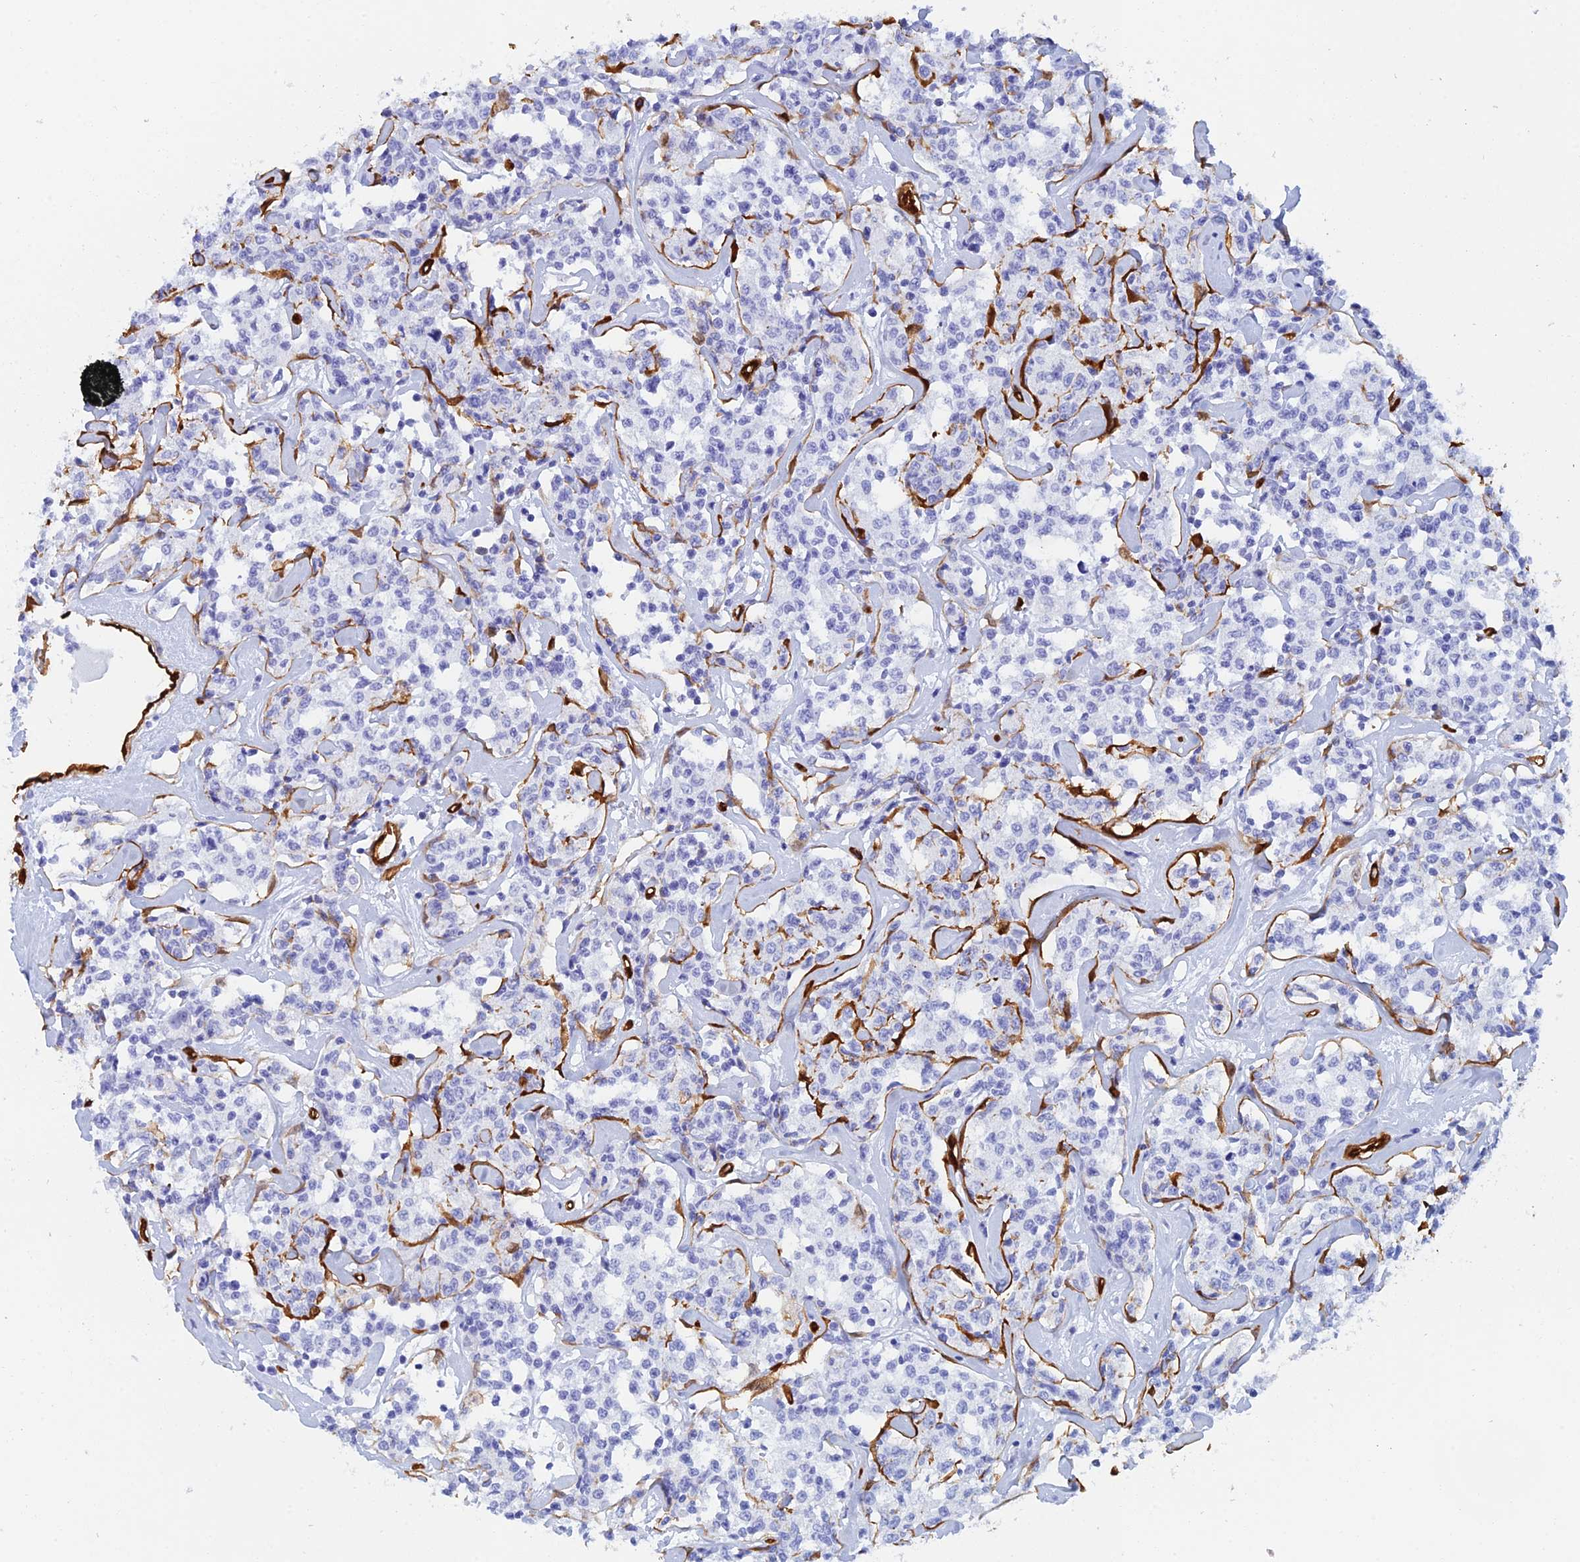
{"staining": {"intensity": "negative", "quantity": "none", "location": "none"}, "tissue": "lymphoma", "cell_type": "Tumor cells", "image_type": "cancer", "snomed": [{"axis": "morphology", "description": "Malignant lymphoma, non-Hodgkin's type, Low grade"}, {"axis": "topography", "description": "Small intestine"}], "caption": "Tumor cells are negative for brown protein staining in low-grade malignant lymphoma, non-Hodgkin's type.", "gene": "CRIP2", "patient": {"sex": "female", "age": 59}}